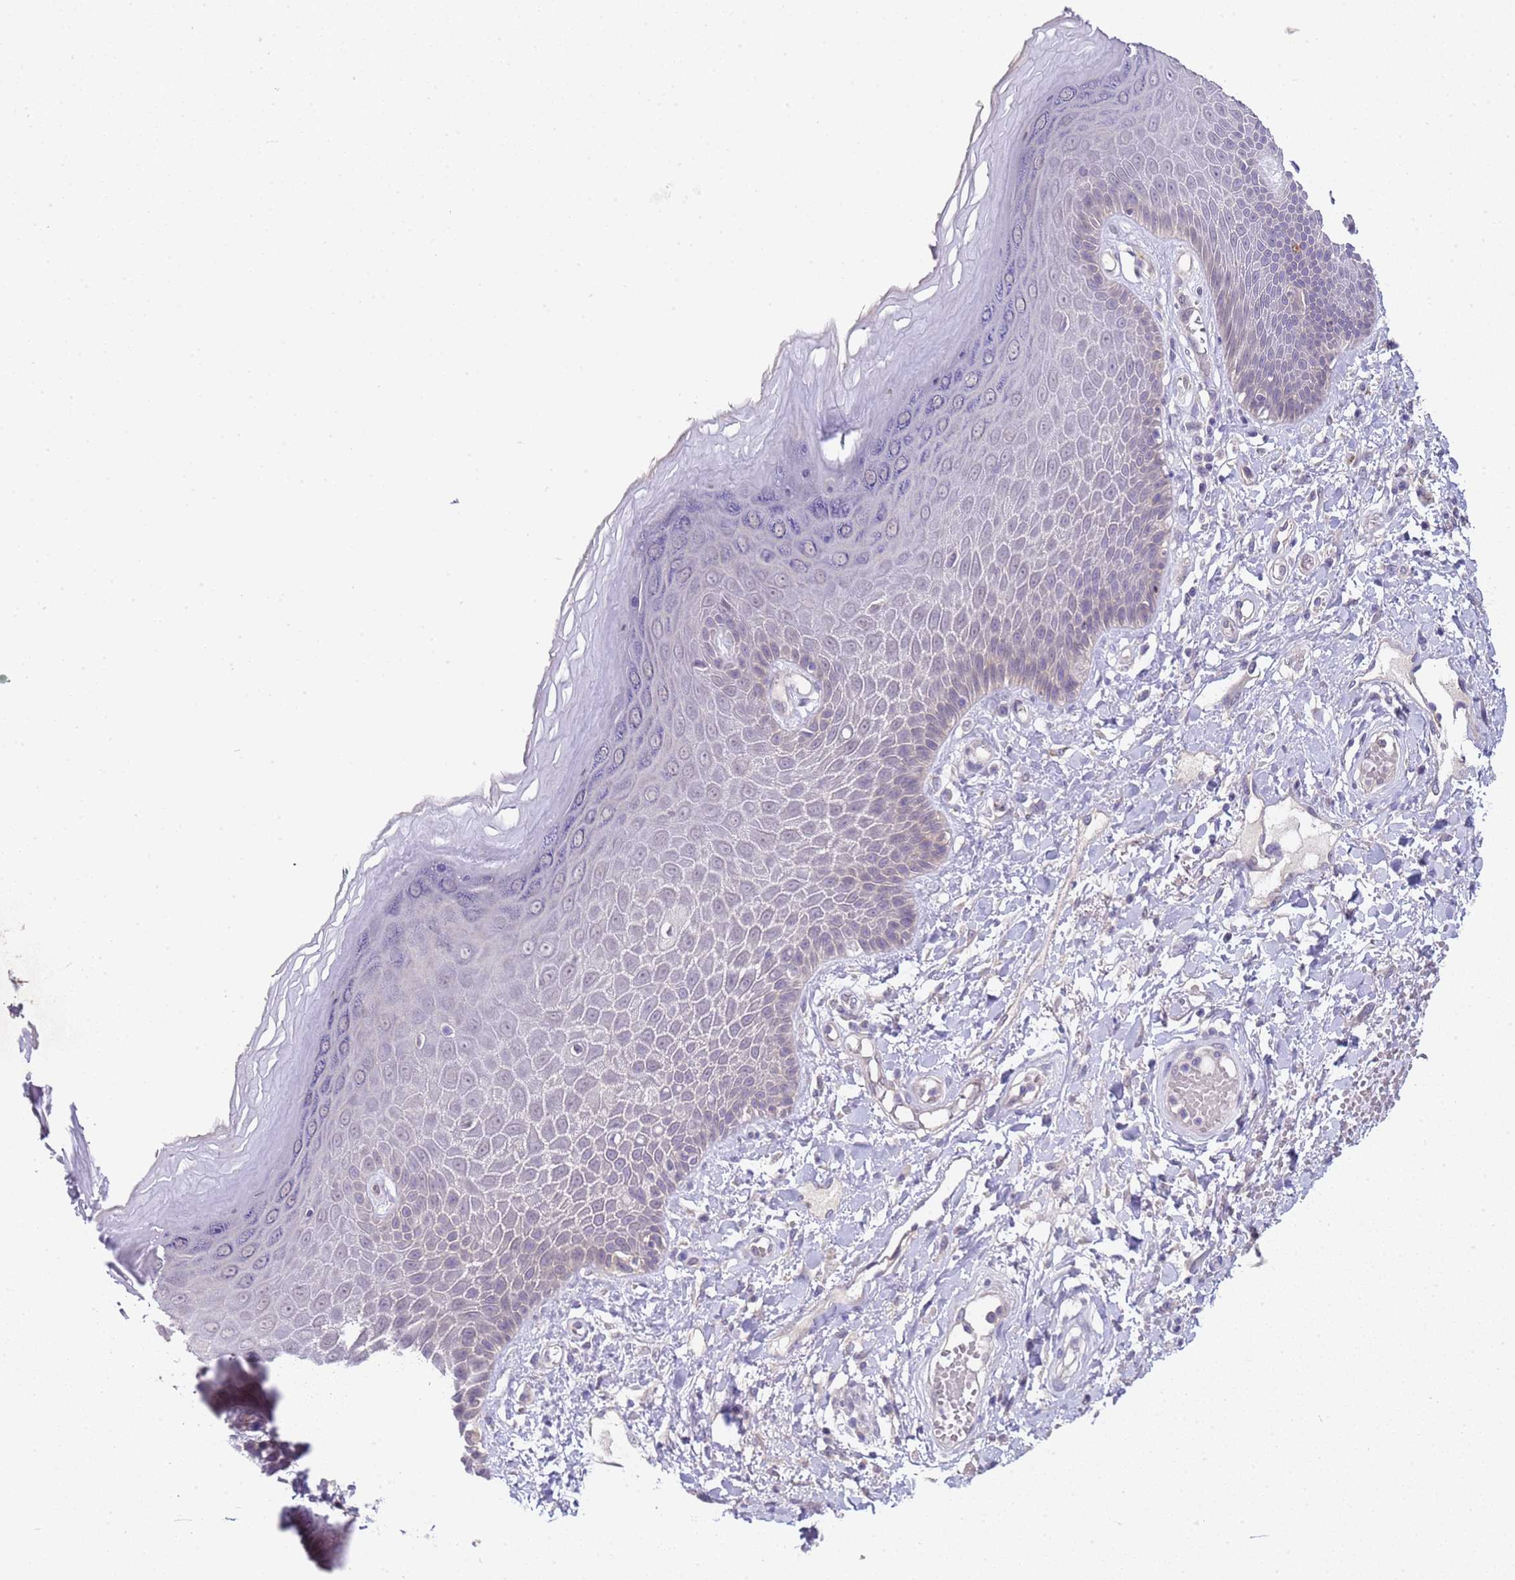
{"staining": {"intensity": "negative", "quantity": "none", "location": "none"}, "tissue": "skin", "cell_type": "Epidermal cells", "image_type": "normal", "snomed": [{"axis": "morphology", "description": "Normal tissue, NOS"}, {"axis": "topography", "description": "Anal"}], "caption": "IHC of unremarkable skin exhibits no positivity in epidermal cells. (DAB immunohistochemistry, high magnification).", "gene": "TRMT10A", "patient": {"sex": "male", "age": 78}}